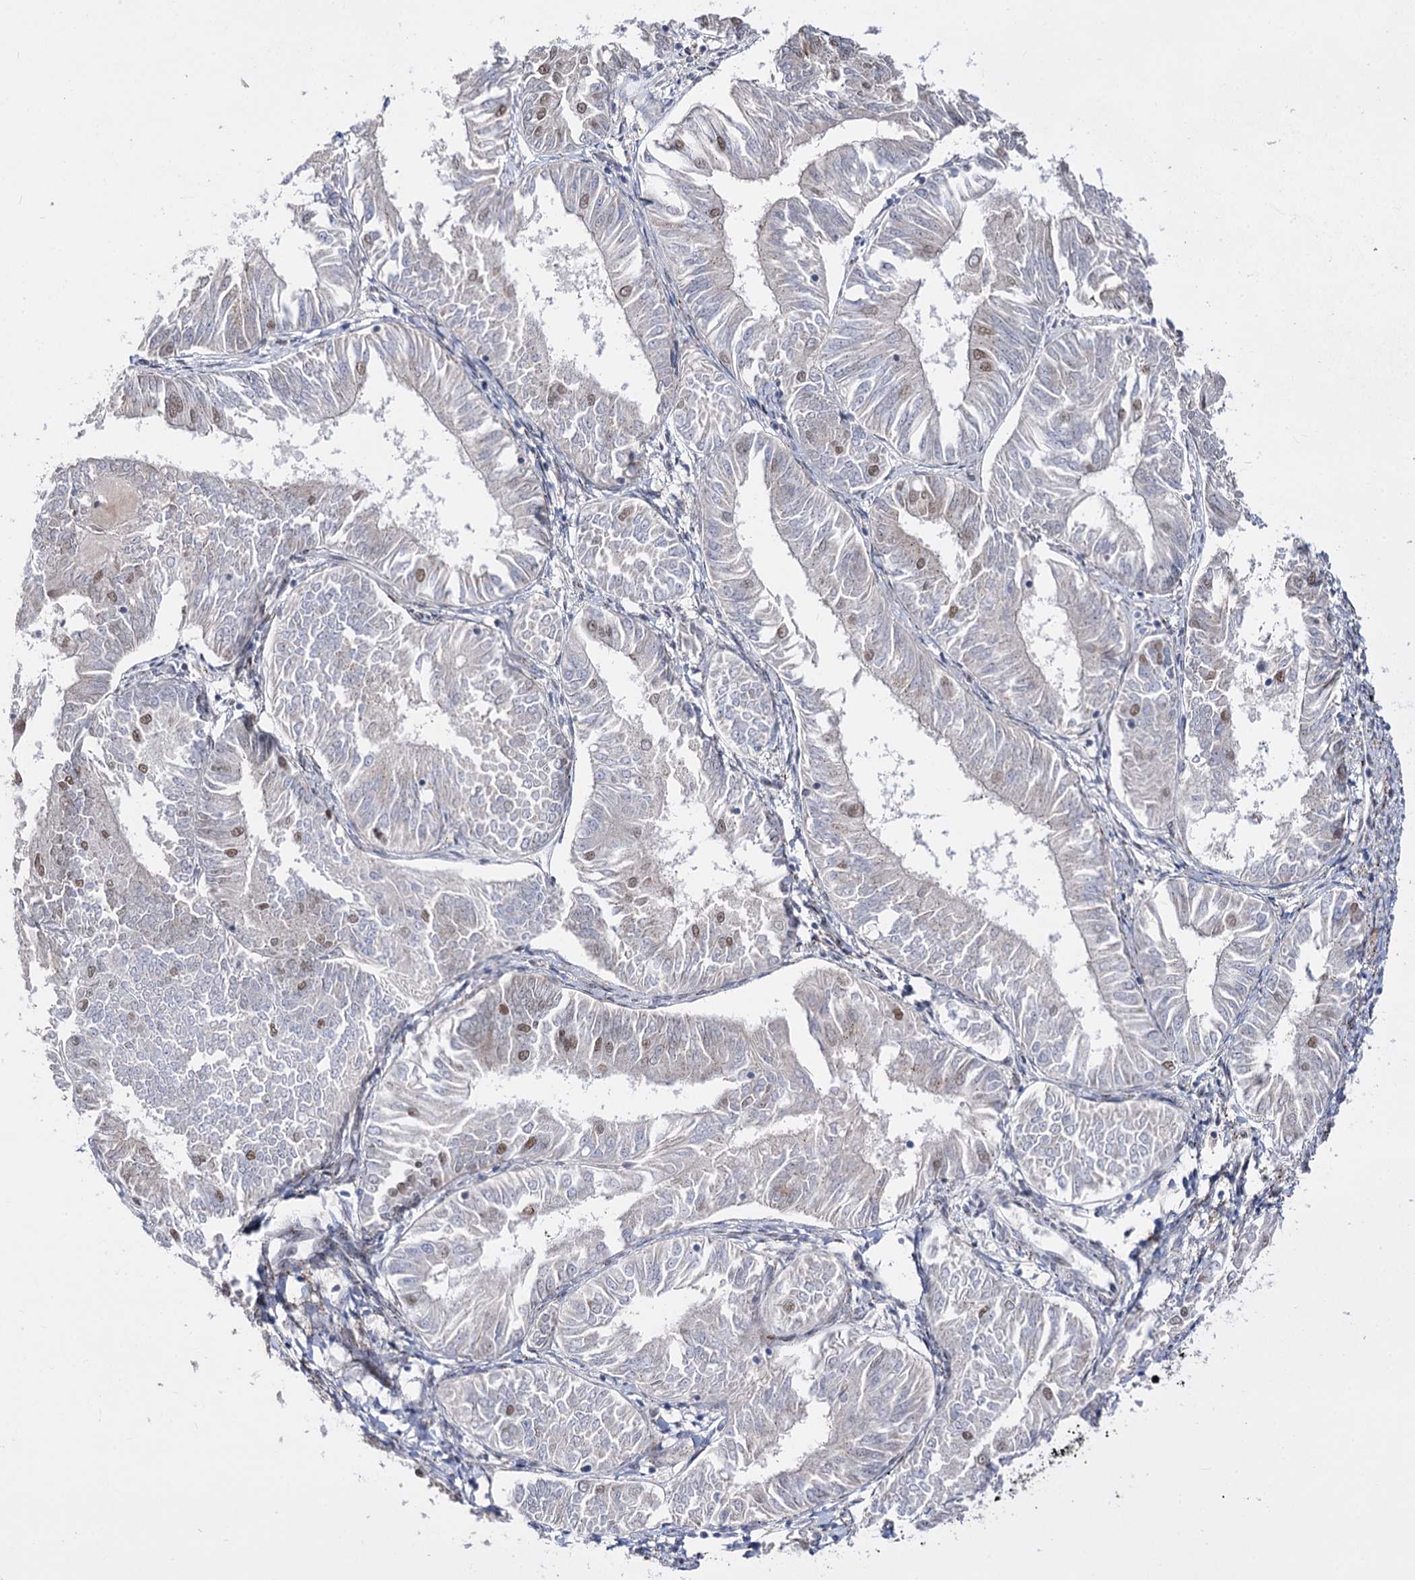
{"staining": {"intensity": "negative", "quantity": "none", "location": "none"}, "tissue": "endometrial cancer", "cell_type": "Tumor cells", "image_type": "cancer", "snomed": [{"axis": "morphology", "description": "Adenocarcinoma, NOS"}, {"axis": "topography", "description": "Endometrium"}], "caption": "This is an immunohistochemistry (IHC) micrograph of endometrial cancer (adenocarcinoma). There is no staining in tumor cells.", "gene": "STOX1", "patient": {"sex": "female", "age": 58}}